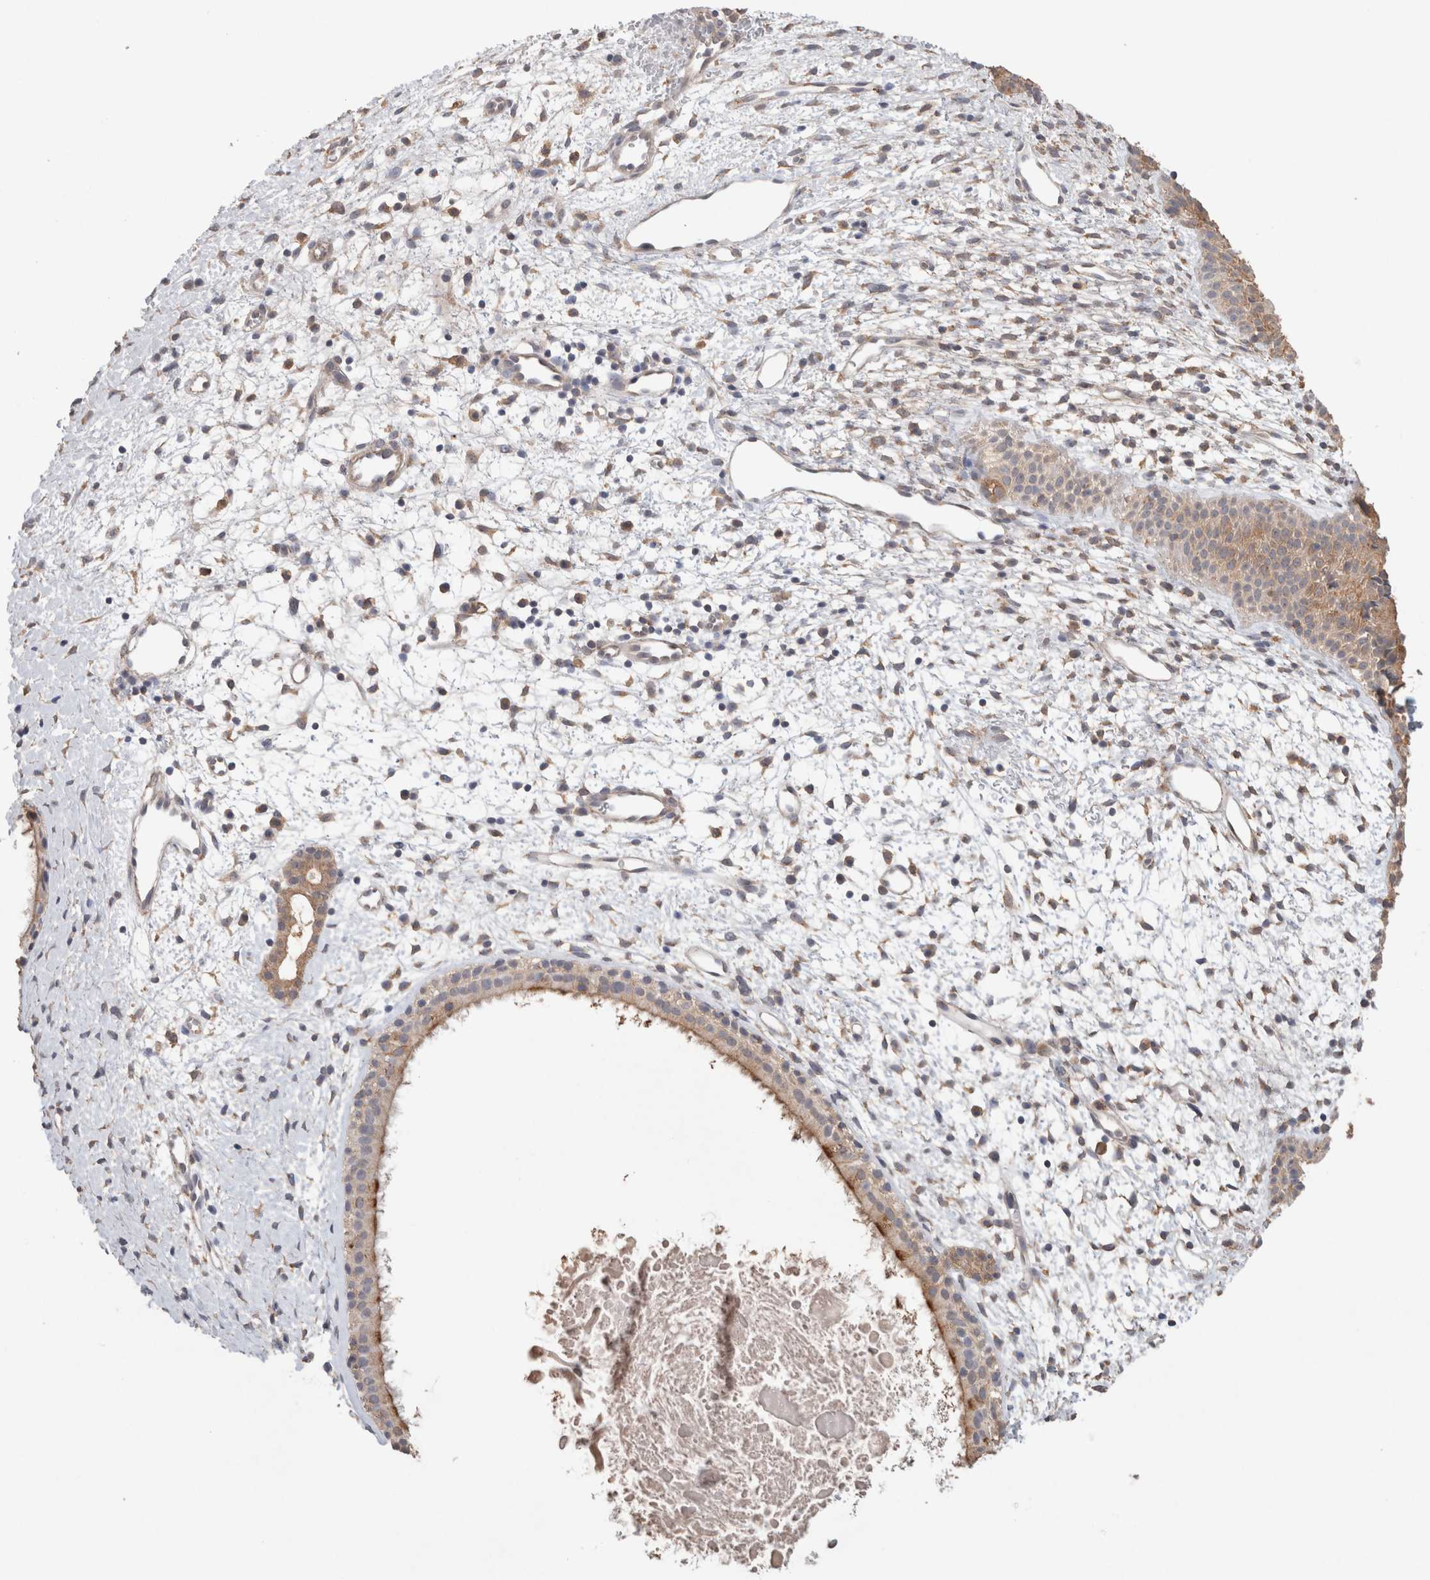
{"staining": {"intensity": "weak", "quantity": ">75%", "location": "cytoplasmic/membranous"}, "tissue": "nasopharynx", "cell_type": "Respiratory epithelial cells", "image_type": "normal", "snomed": [{"axis": "morphology", "description": "Normal tissue, NOS"}, {"axis": "topography", "description": "Nasopharynx"}], "caption": "Respiratory epithelial cells show low levels of weak cytoplasmic/membranous positivity in approximately >75% of cells in normal nasopharynx. (DAB (3,3'-diaminobenzidine) = brown stain, brightfield microscopy at high magnification).", "gene": "RAB14", "patient": {"sex": "male", "age": 22}}